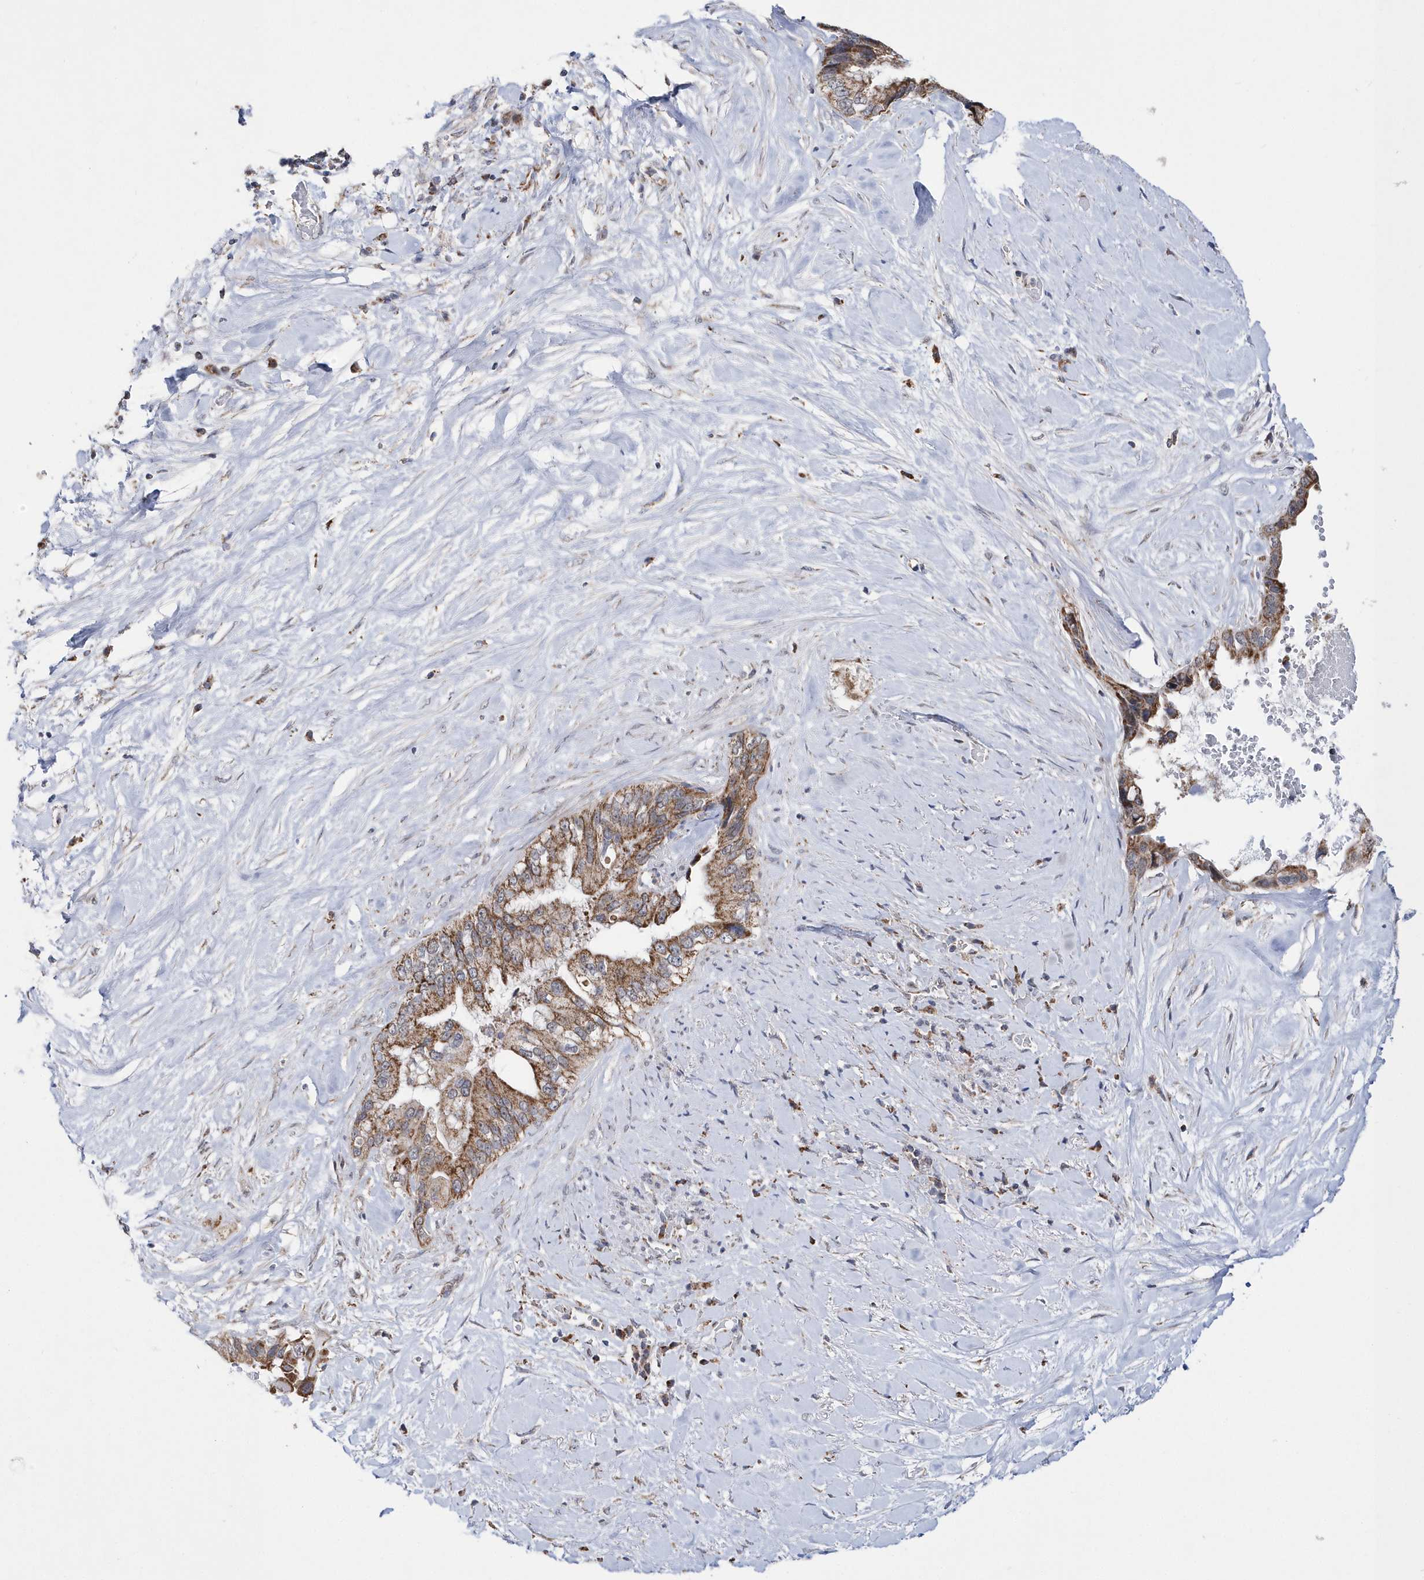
{"staining": {"intensity": "moderate", "quantity": ">75%", "location": "cytoplasmic/membranous"}, "tissue": "pancreatic cancer", "cell_type": "Tumor cells", "image_type": "cancer", "snomed": [{"axis": "morphology", "description": "Inflammation, NOS"}, {"axis": "morphology", "description": "Adenocarcinoma, NOS"}, {"axis": "topography", "description": "Pancreas"}], "caption": "The photomicrograph shows immunohistochemical staining of pancreatic cancer. There is moderate cytoplasmic/membranous staining is identified in about >75% of tumor cells.", "gene": "SPATA5", "patient": {"sex": "female", "age": 56}}